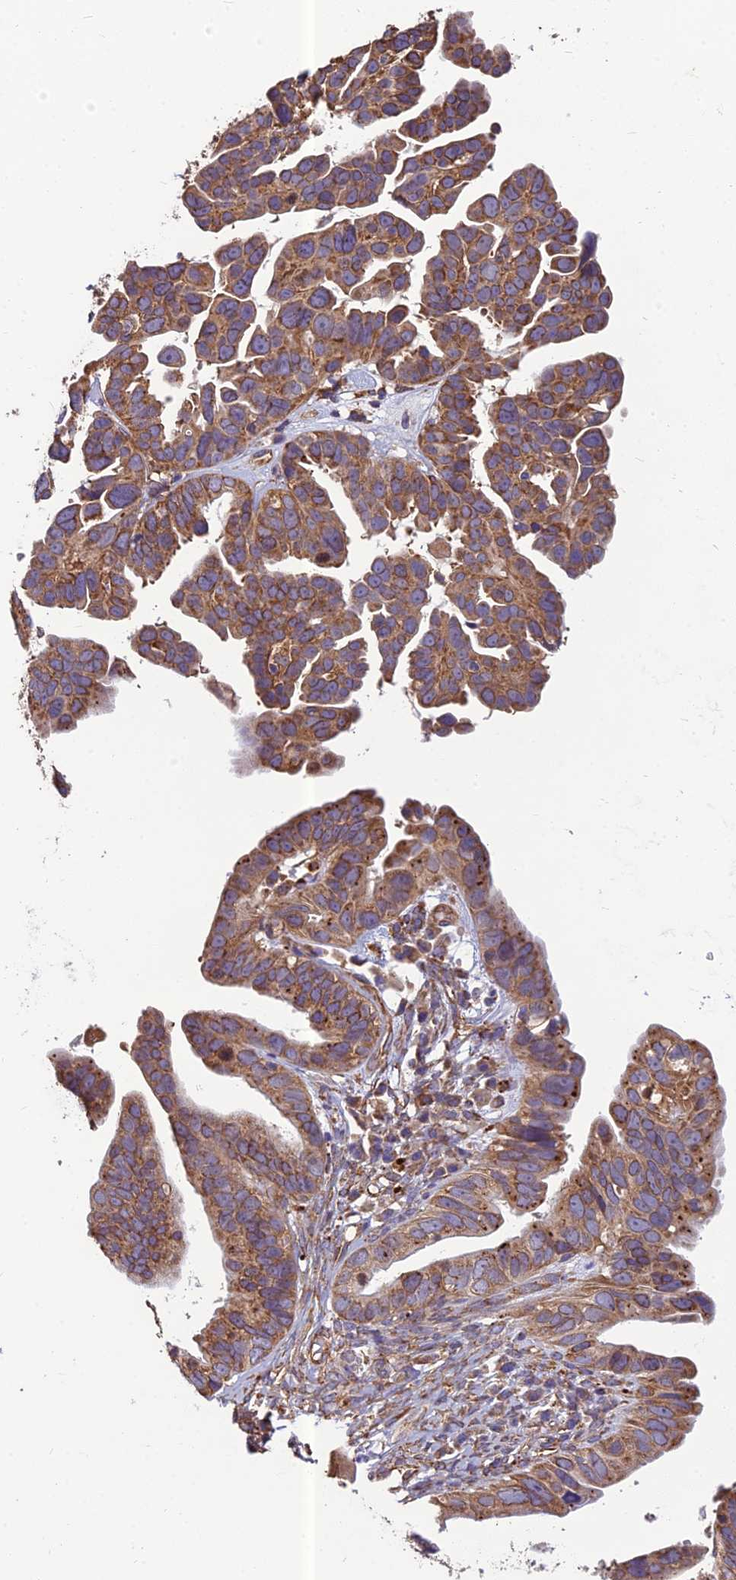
{"staining": {"intensity": "moderate", "quantity": ">75%", "location": "cytoplasmic/membranous"}, "tissue": "ovarian cancer", "cell_type": "Tumor cells", "image_type": "cancer", "snomed": [{"axis": "morphology", "description": "Cystadenocarcinoma, serous, NOS"}, {"axis": "topography", "description": "Ovary"}], "caption": "Immunohistochemistry (IHC) (DAB (3,3'-diaminobenzidine)) staining of human ovarian cancer (serous cystadenocarcinoma) exhibits moderate cytoplasmic/membranous protein positivity in approximately >75% of tumor cells.", "gene": "SPDL1", "patient": {"sex": "female", "age": 56}}